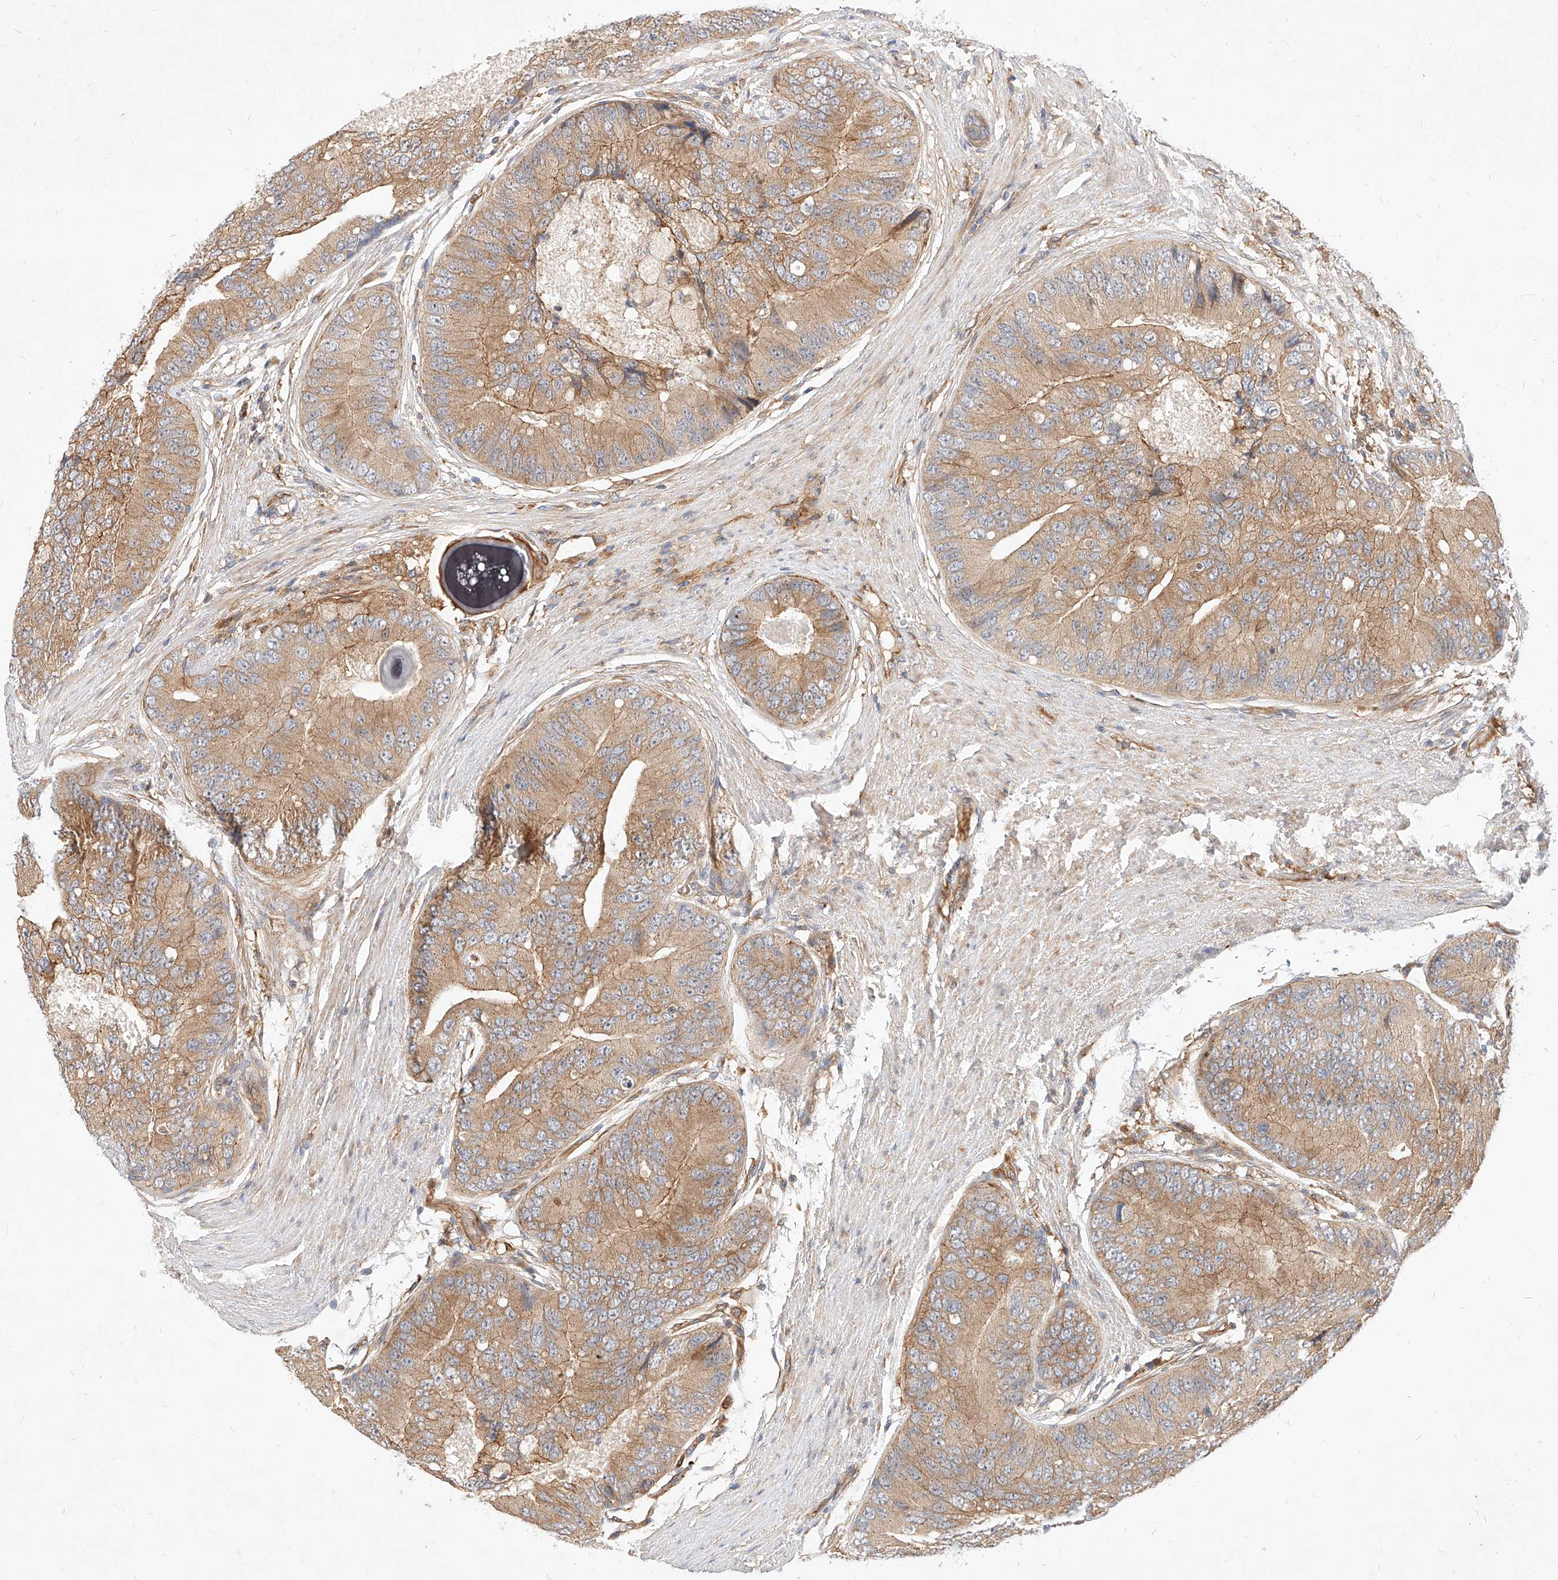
{"staining": {"intensity": "weak", "quantity": ">75%", "location": "cytoplasmic/membranous"}, "tissue": "prostate cancer", "cell_type": "Tumor cells", "image_type": "cancer", "snomed": [{"axis": "morphology", "description": "Adenocarcinoma, High grade"}, {"axis": "topography", "description": "Prostate"}], "caption": "Tumor cells exhibit low levels of weak cytoplasmic/membranous expression in about >75% of cells in adenocarcinoma (high-grade) (prostate).", "gene": "NFAM1", "patient": {"sex": "male", "age": 70}}